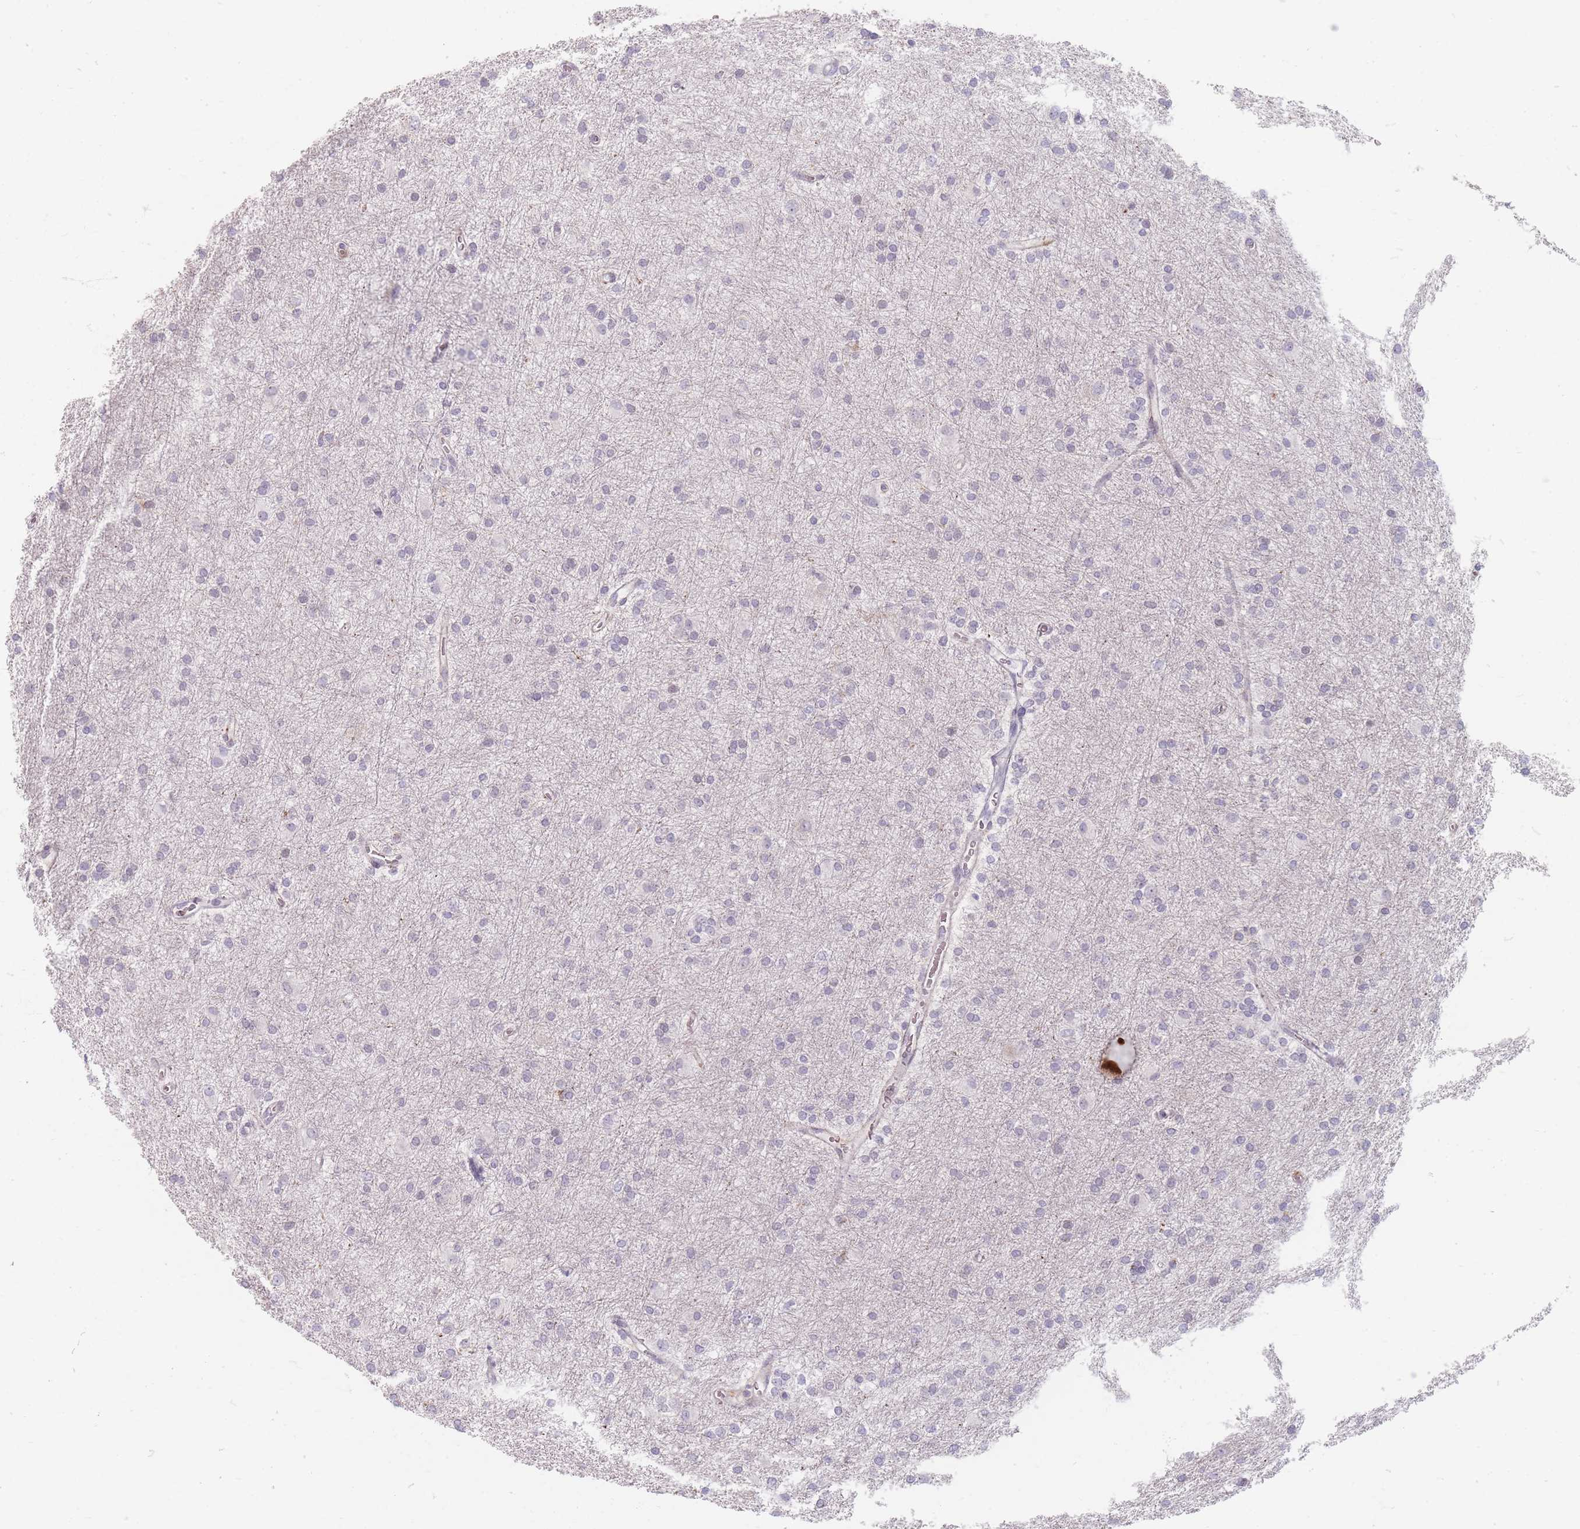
{"staining": {"intensity": "negative", "quantity": "none", "location": "none"}, "tissue": "glioma", "cell_type": "Tumor cells", "image_type": "cancer", "snomed": [{"axis": "morphology", "description": "Glioma, malignant, High grade"}, {"axis": "topography", "description": "Brain"}], "caption": "Micrograph shows no protein expression in tumor cells of glioma tissue.", "gene": "CHCHD7", "patient": {"sex": "female", "age": 50}}